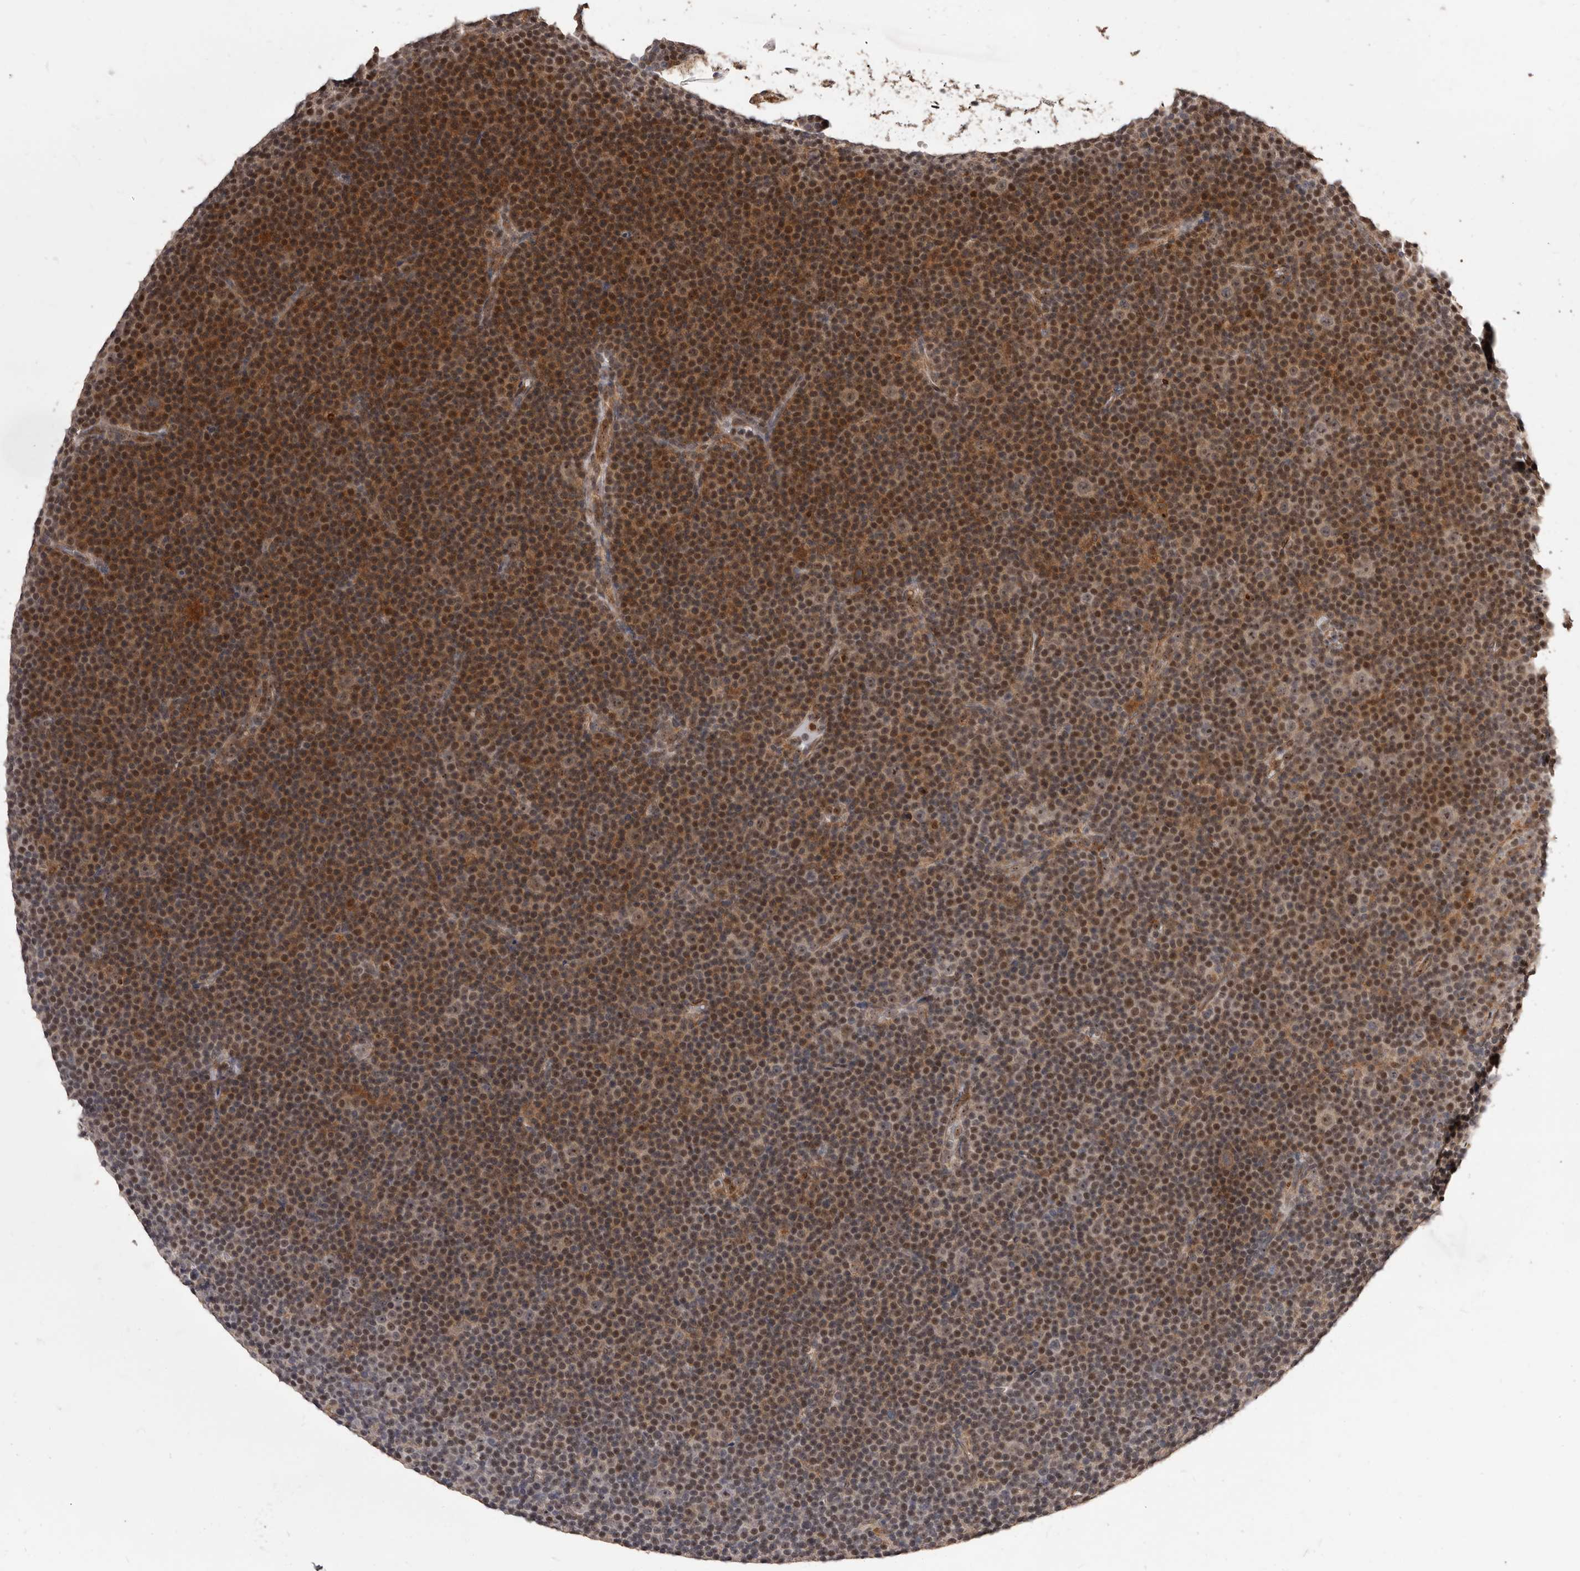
{"staining": {"intensity": "moderate", "quantity": "25%-75%", "location": "cytoplasmic/membranous,nuclear"}, "tissue": "lymphoma", "cell_type": "Tumor cells", "image_type": "cancer", "snomed": [{"axis": "morphology", "description": "Malignant lymphoma, non-Hodgkin's type, Low grade"}, {"axis": "topography", "description": "Lymph node"}], "caption": "A brown stain labels moderate cytoplasmic/membranous and nuclear positivity of a protein in human low-grade malignant lymphoma, non-Hodgkin's type tumor cells.", "gene": "ZCCHC7", "patient": {"sex": "female", "age": 67}}